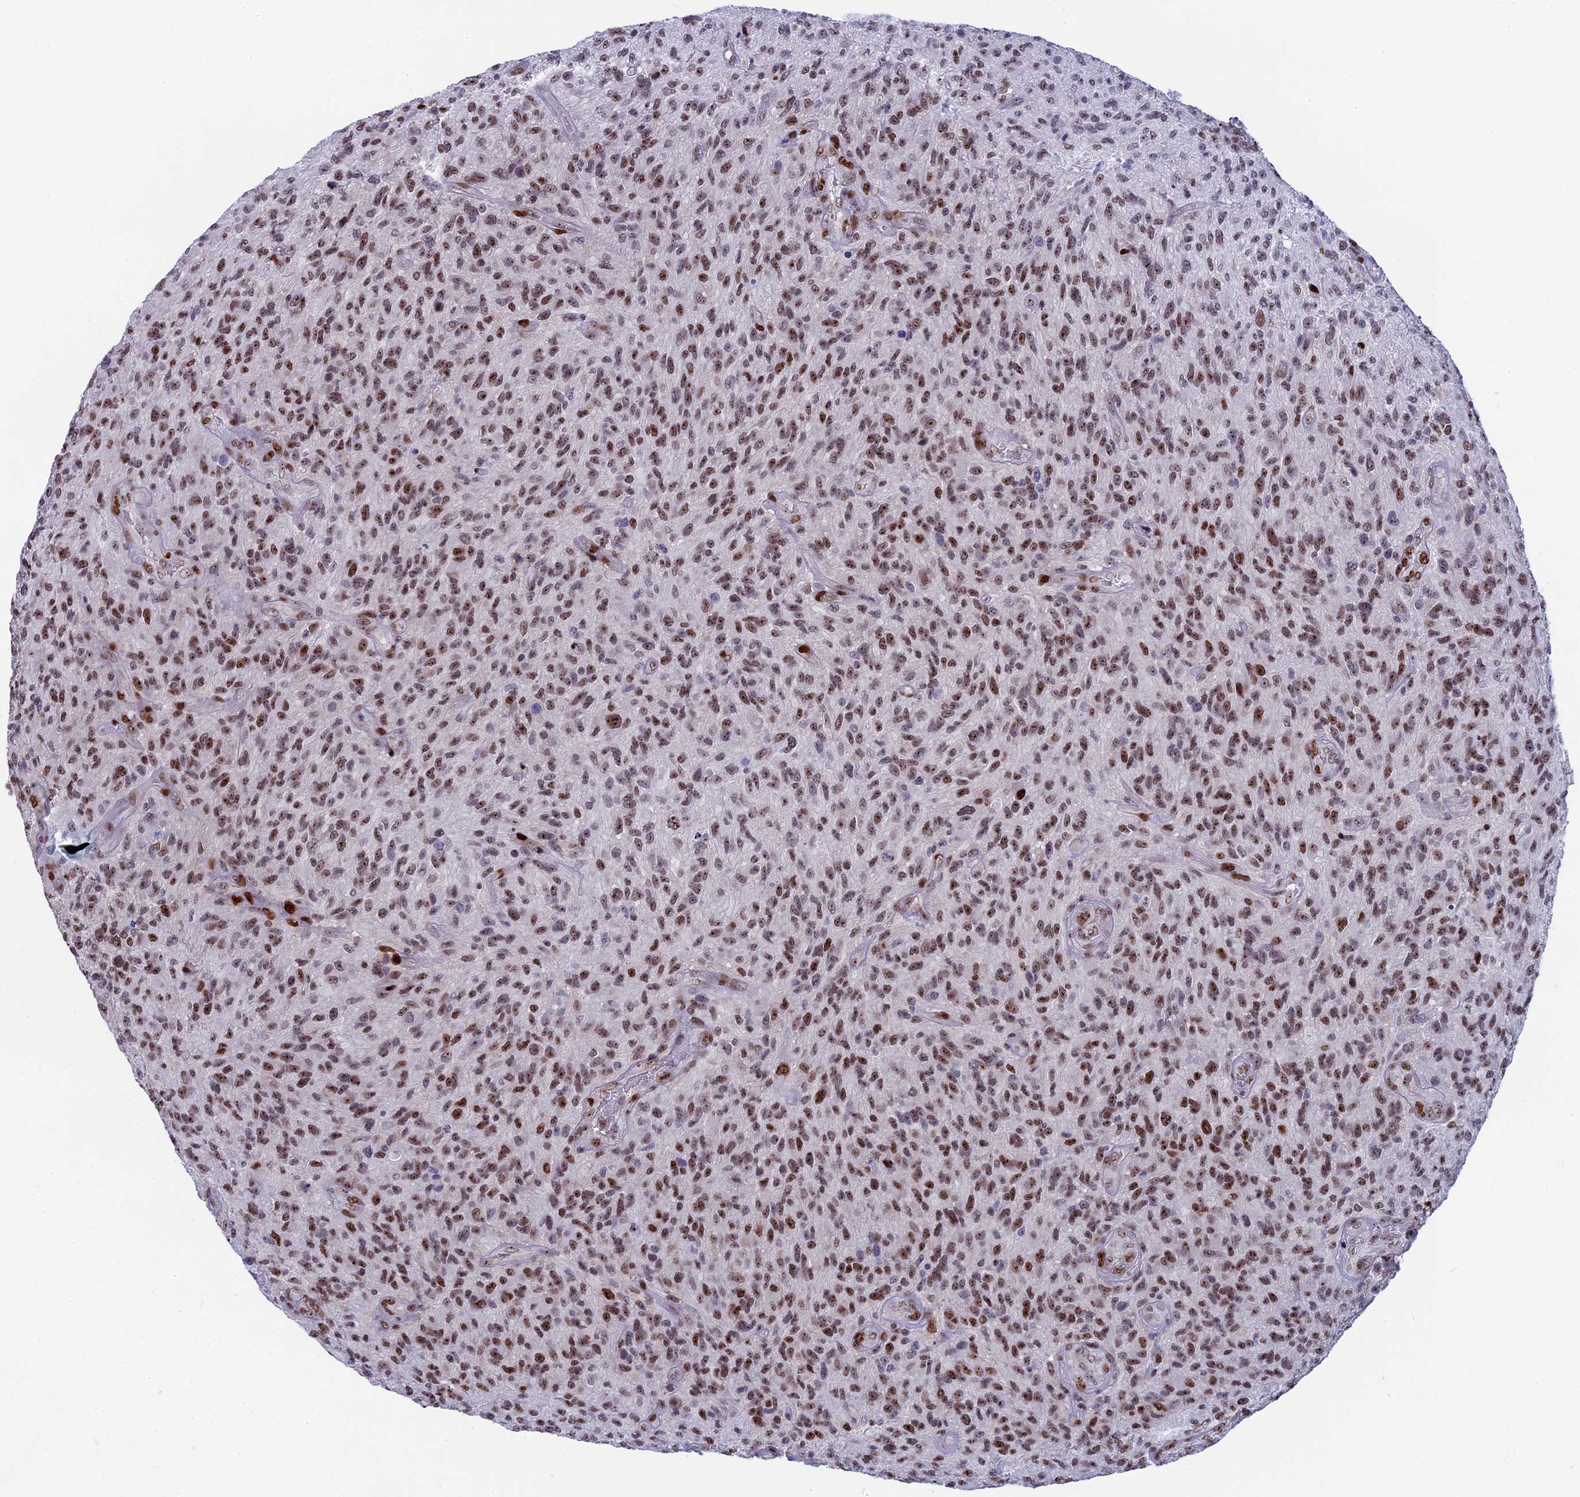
{"staining": {"intensity": "moderate", "quantity": ">75%", "location": "nuclear"}, "tissue": "glioma", "cell_type": "Tumor cells", "image_type": "cancer", "snomed": [{"axis": "morphology", "description": "Glioma, malignant, High grade"}, {"axis": "topography", "description": "Brain"}], "caption": "An IHC micrograph of tumor tissue is shown. Protein staining in brown highlights moderate nuclear positivity in malignant high-grade glioma within tumor cells. (IHC, brightfield microscopy, high magnification).", "gene": "CCDC86", "patient": {"sex": "male", "age": 47}}